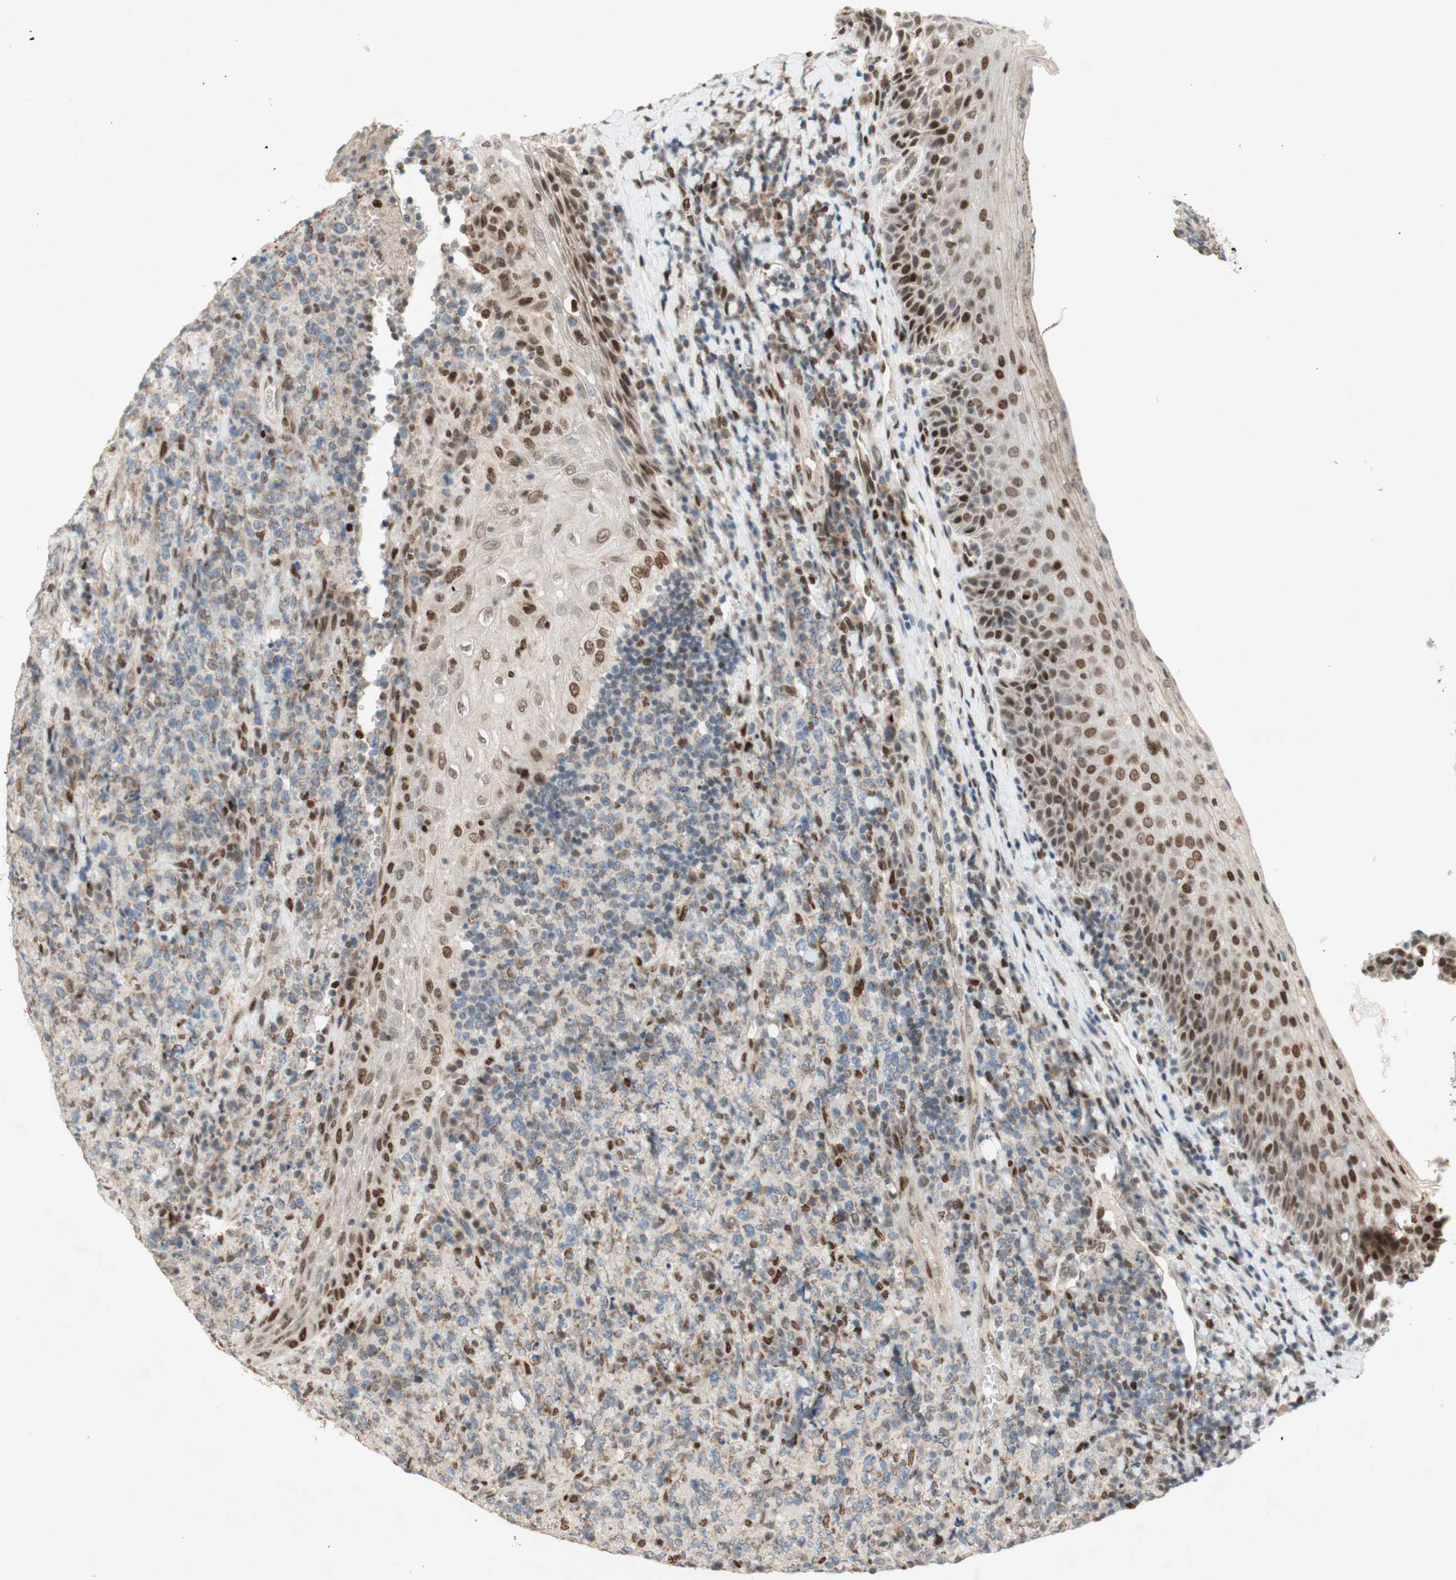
{"staining": {"intensity": "negative", "quantity": "none", "location": "none"}, "tissue": "lymphoma", "cell_type": "Tumor cells", "image_type": "cancer", "snomed": [{"axis": "morphology", "description": "Malignant lymphoma, non-Hodgkin's type, High grade"}, {"axis": "topography", "description": "Tonsil"}], "caption": "An image of human high-grade malignant lymphoma, non-Hodgkin's type is negative for staining in tumor cells. (DAB (3,3'-diaminobenzidine) immunohistochemistry visualized using brightfield microscopy, high magnification).", "gene": "DNMT3A", "patient": {"sex": "female", "age": 36}}